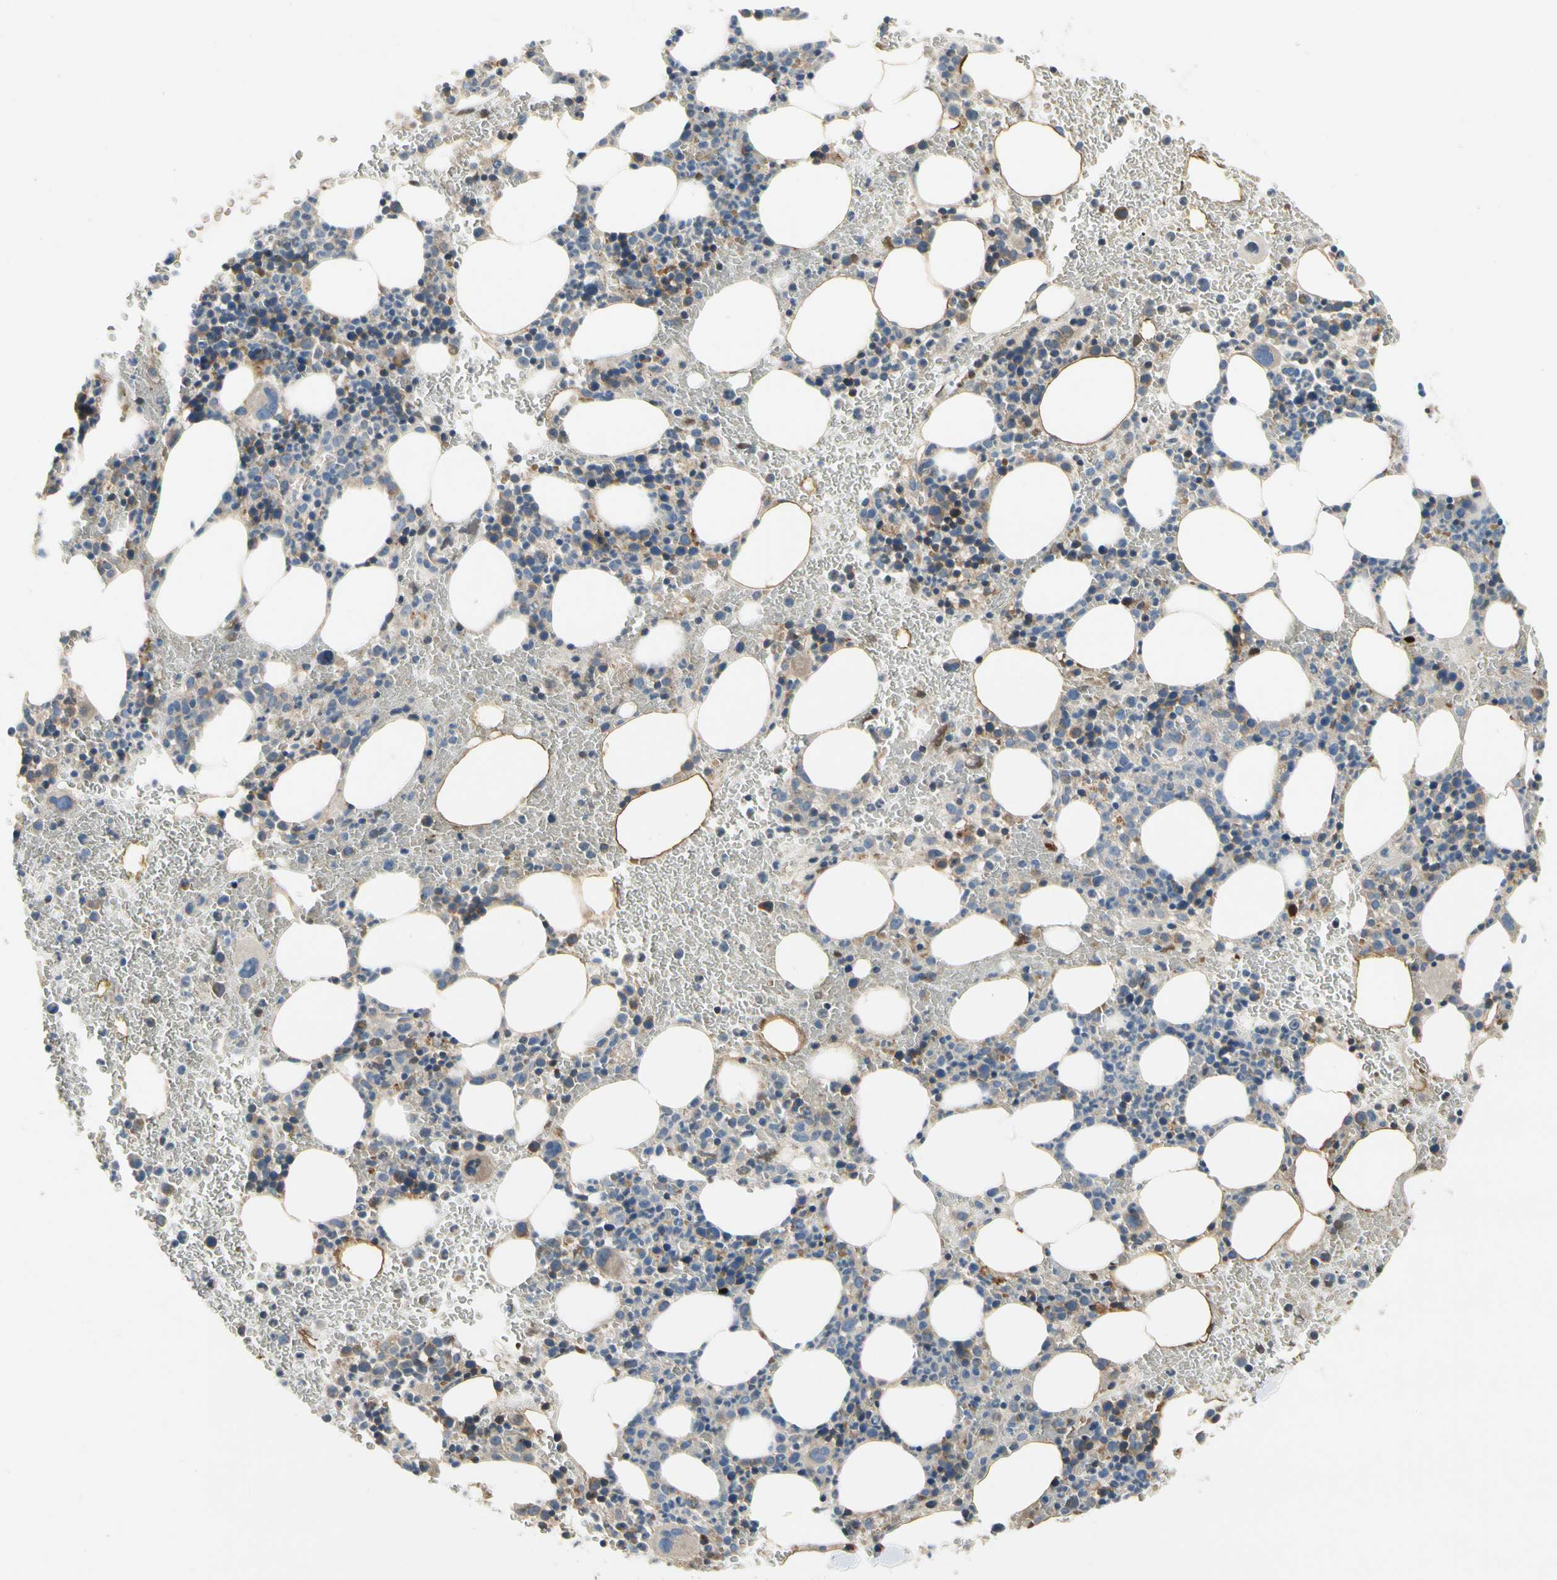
{"staining": {"intensity": "moderate", "quantity": "25%-75%", "location": "cytoplasmic/membranous"}, "tissue": "bone marrow", "cell_type": "Hematopoietic cells", "image_type": "normal", "snomed": [{"axis": "morphology", "description": "Normal tissue, NOS"}, {"axis": "morphology", "description": "Inflammation, NOS"}, {"axis": "topography", "description": "Bone marrow"}], "caption": "Immunohistochemical staining of unremarkable human bone marrow displays moderate cytoplasmic/membranous protein expression in approximately 25%-75% of hematopoietic cells.", "gene": "KLHDC8B", "patient": {"sex": "female", "age": 54}}